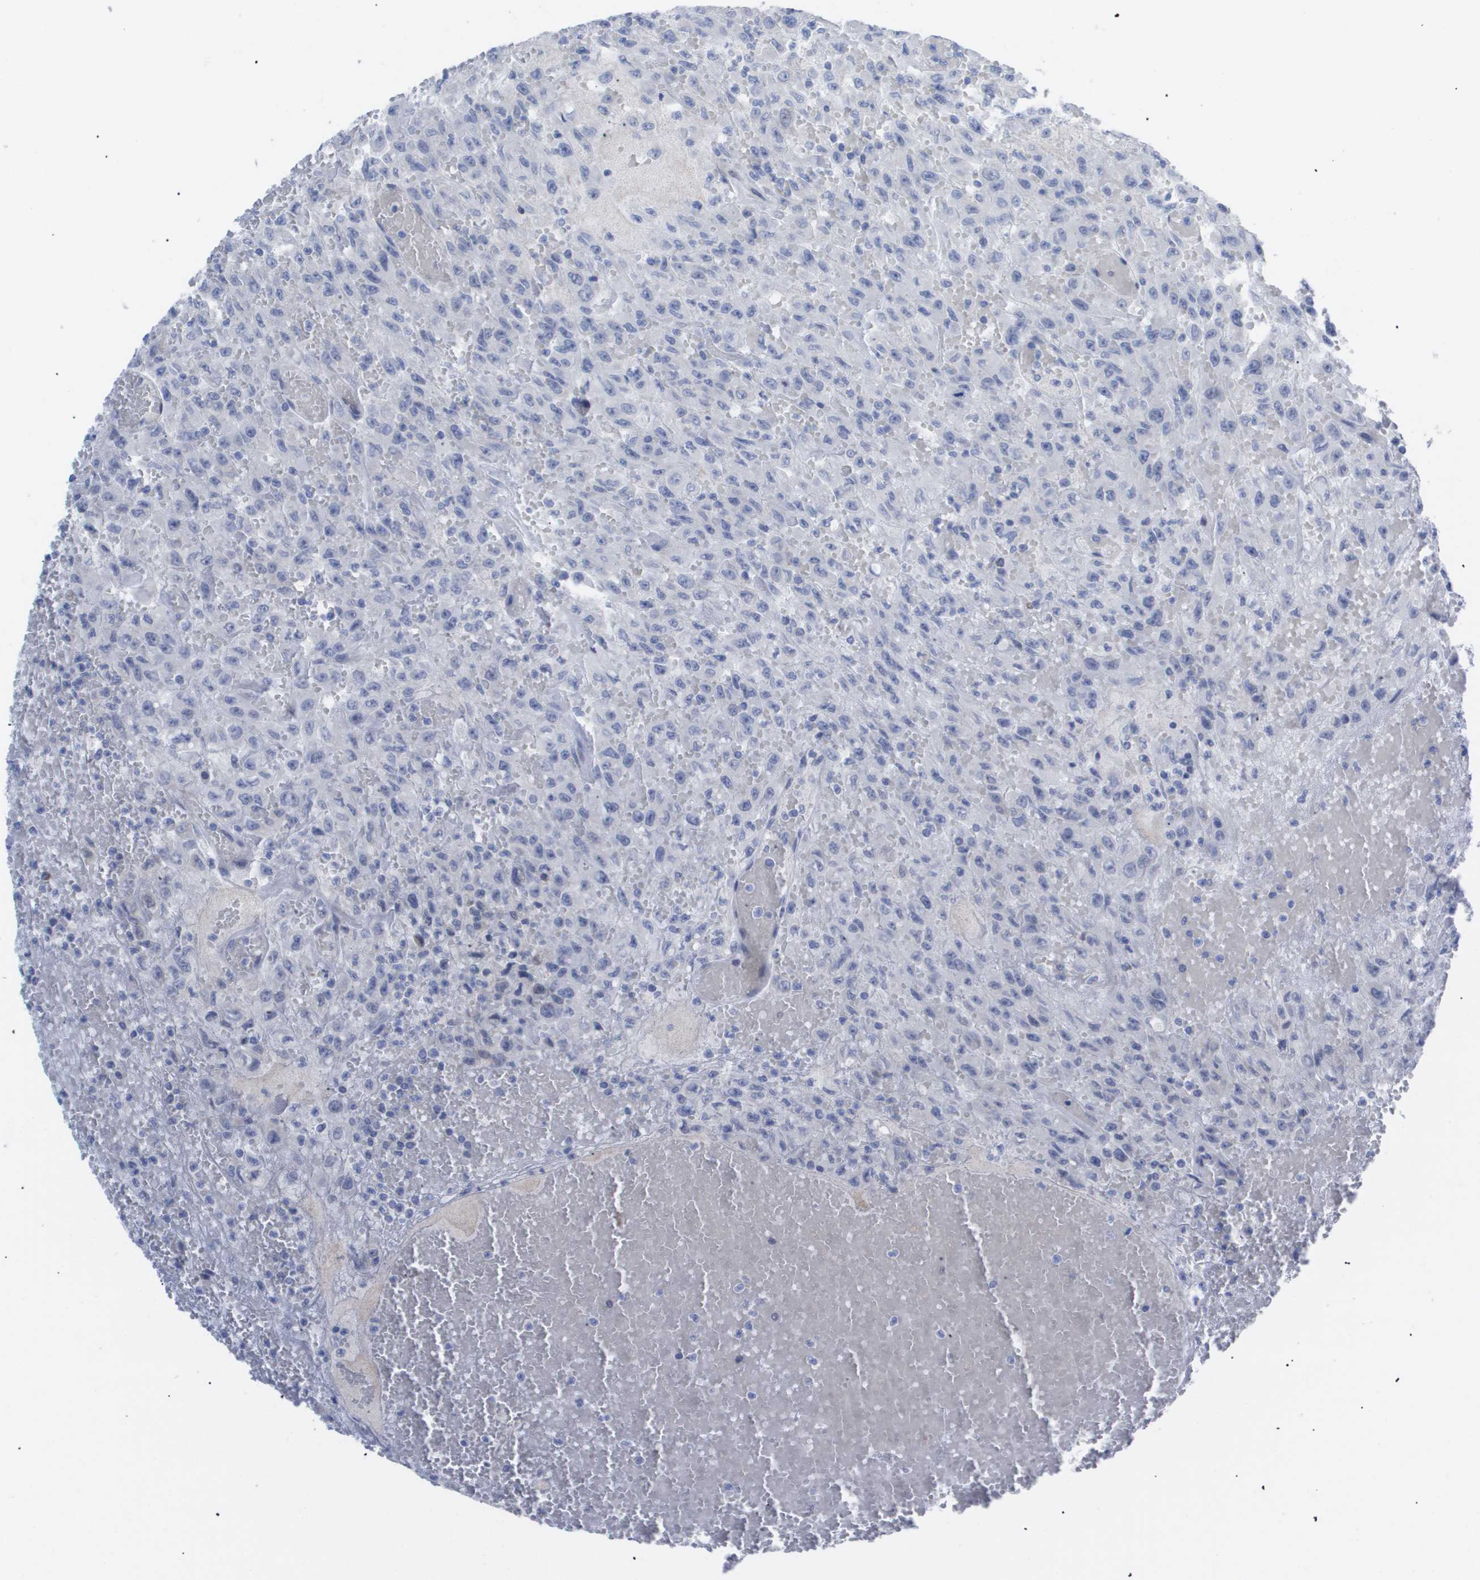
{"staining": {"intensity": "negative", "quantity": "none", "location": "none"}, "tissue": "urothelial cancer", "cell_type": "Tumor cells", "image_type": "cancer", "snomed": [{"axis": "morphology", "description": "Urothelial carcinoma, High grade"}, {"axis": "topography", "description": "Urinary bladder"}], "caption": "Image shows no significant protein positivity in tumor cells of urothelial cancer. Brightfield microscopy of immunohistochemistry stained with DAB (3,3'-diaminobenzidine) (brown) and hematoxylin (blue), captured at high magnification.", "gene": "CAV3", "patient": {"sex": "male", "age": 46}}